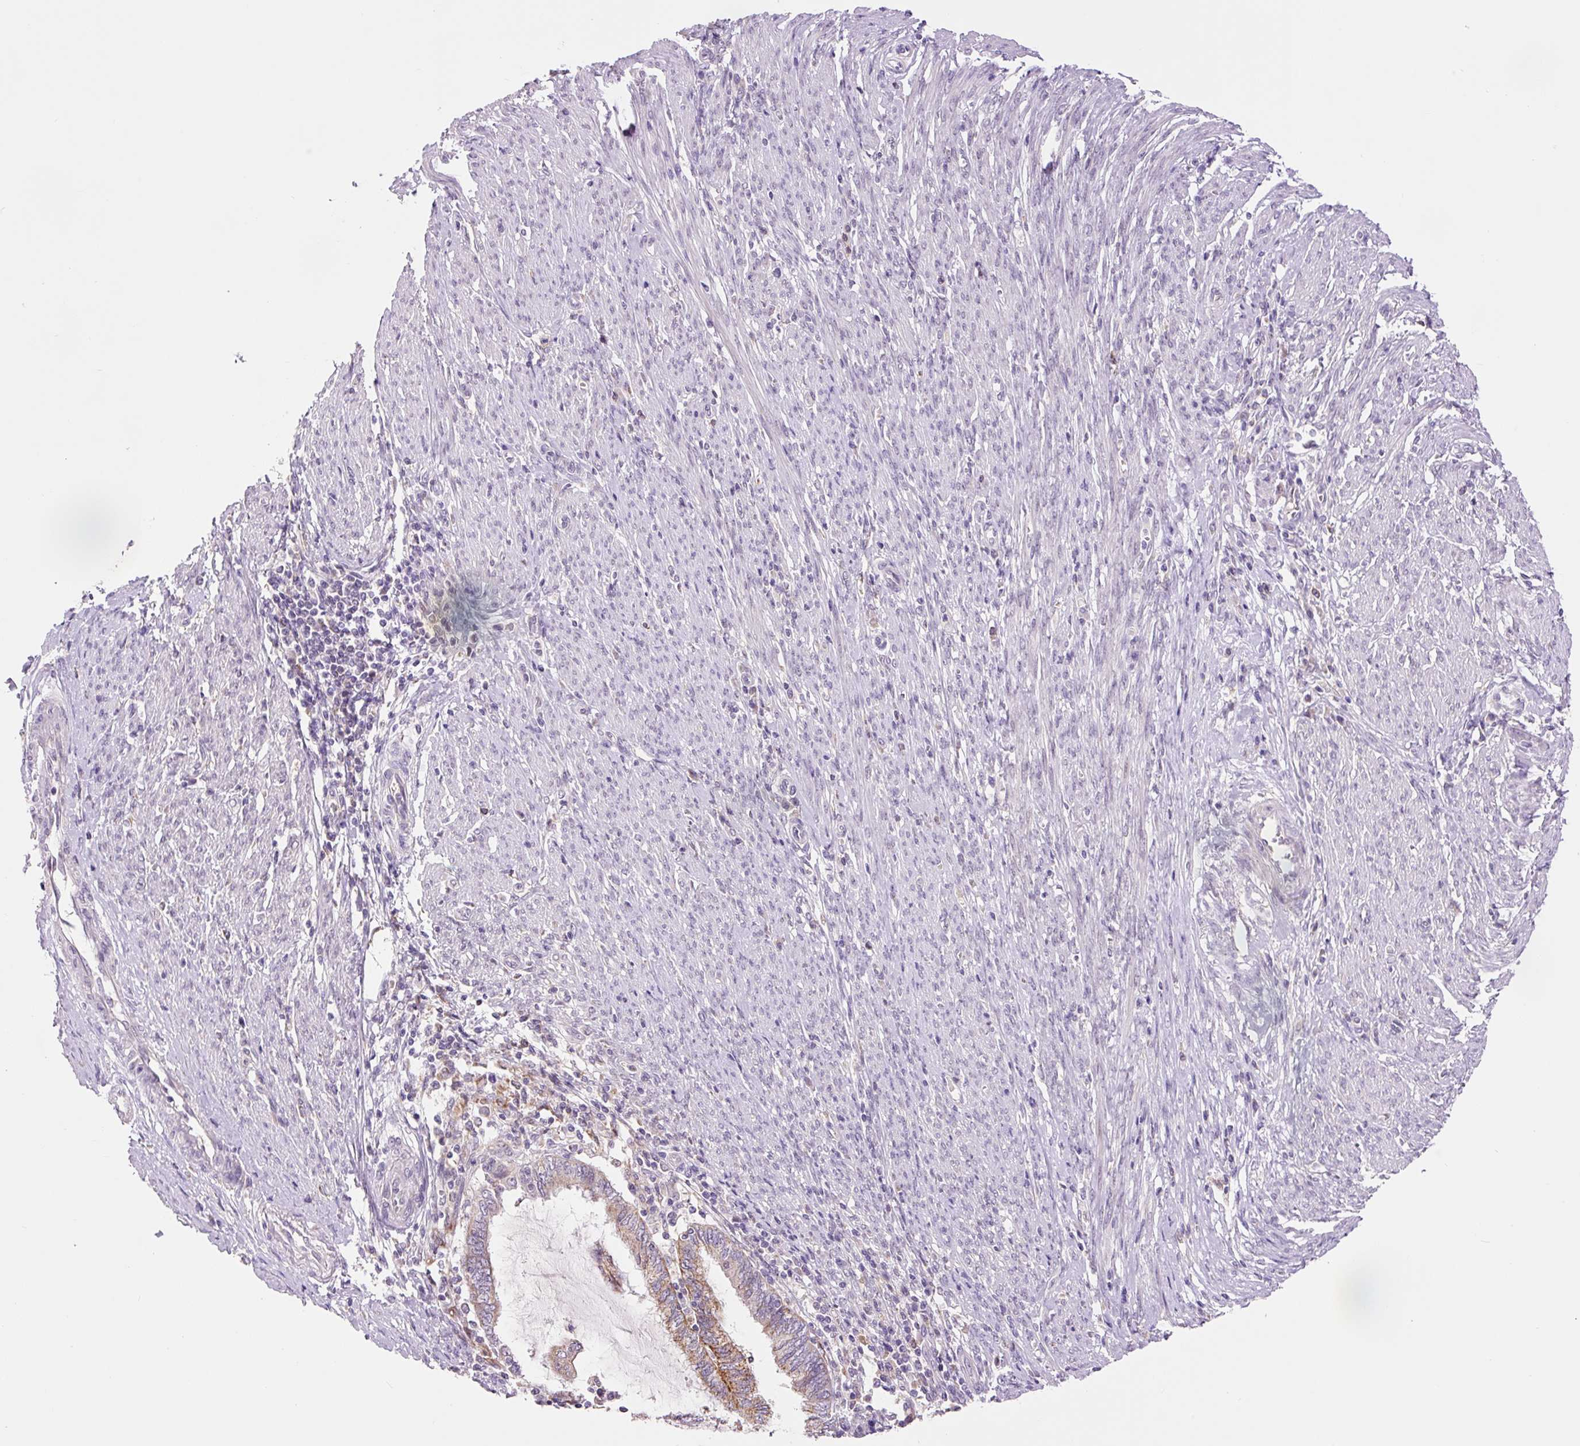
{"staining": {"intensity": "moderate", "quantity": "<25%", "location": "cytoplasmic/membranous"}, "tissue": "endometrial cancer", "cell_type": "Tumor cells", "image_type": "cancer", "snomed": [{"axis": "morphology", "description": "Adenocarcinoma, NOS"}, {"axis": "topography", "description": "Uterus"}, {"axis": "topography", "description": "Endometrium"}], "caption": "Immunohistochemical staining of human endometrial cancer (adenocarcinoma) exhibits low levels of moderate cytoplasmic/membranous expression in approximately <25% of tumor cells. Nuclei are stained in blue.", "gene": "PCK2", "patient": {"sex": "female", "age": 70}}